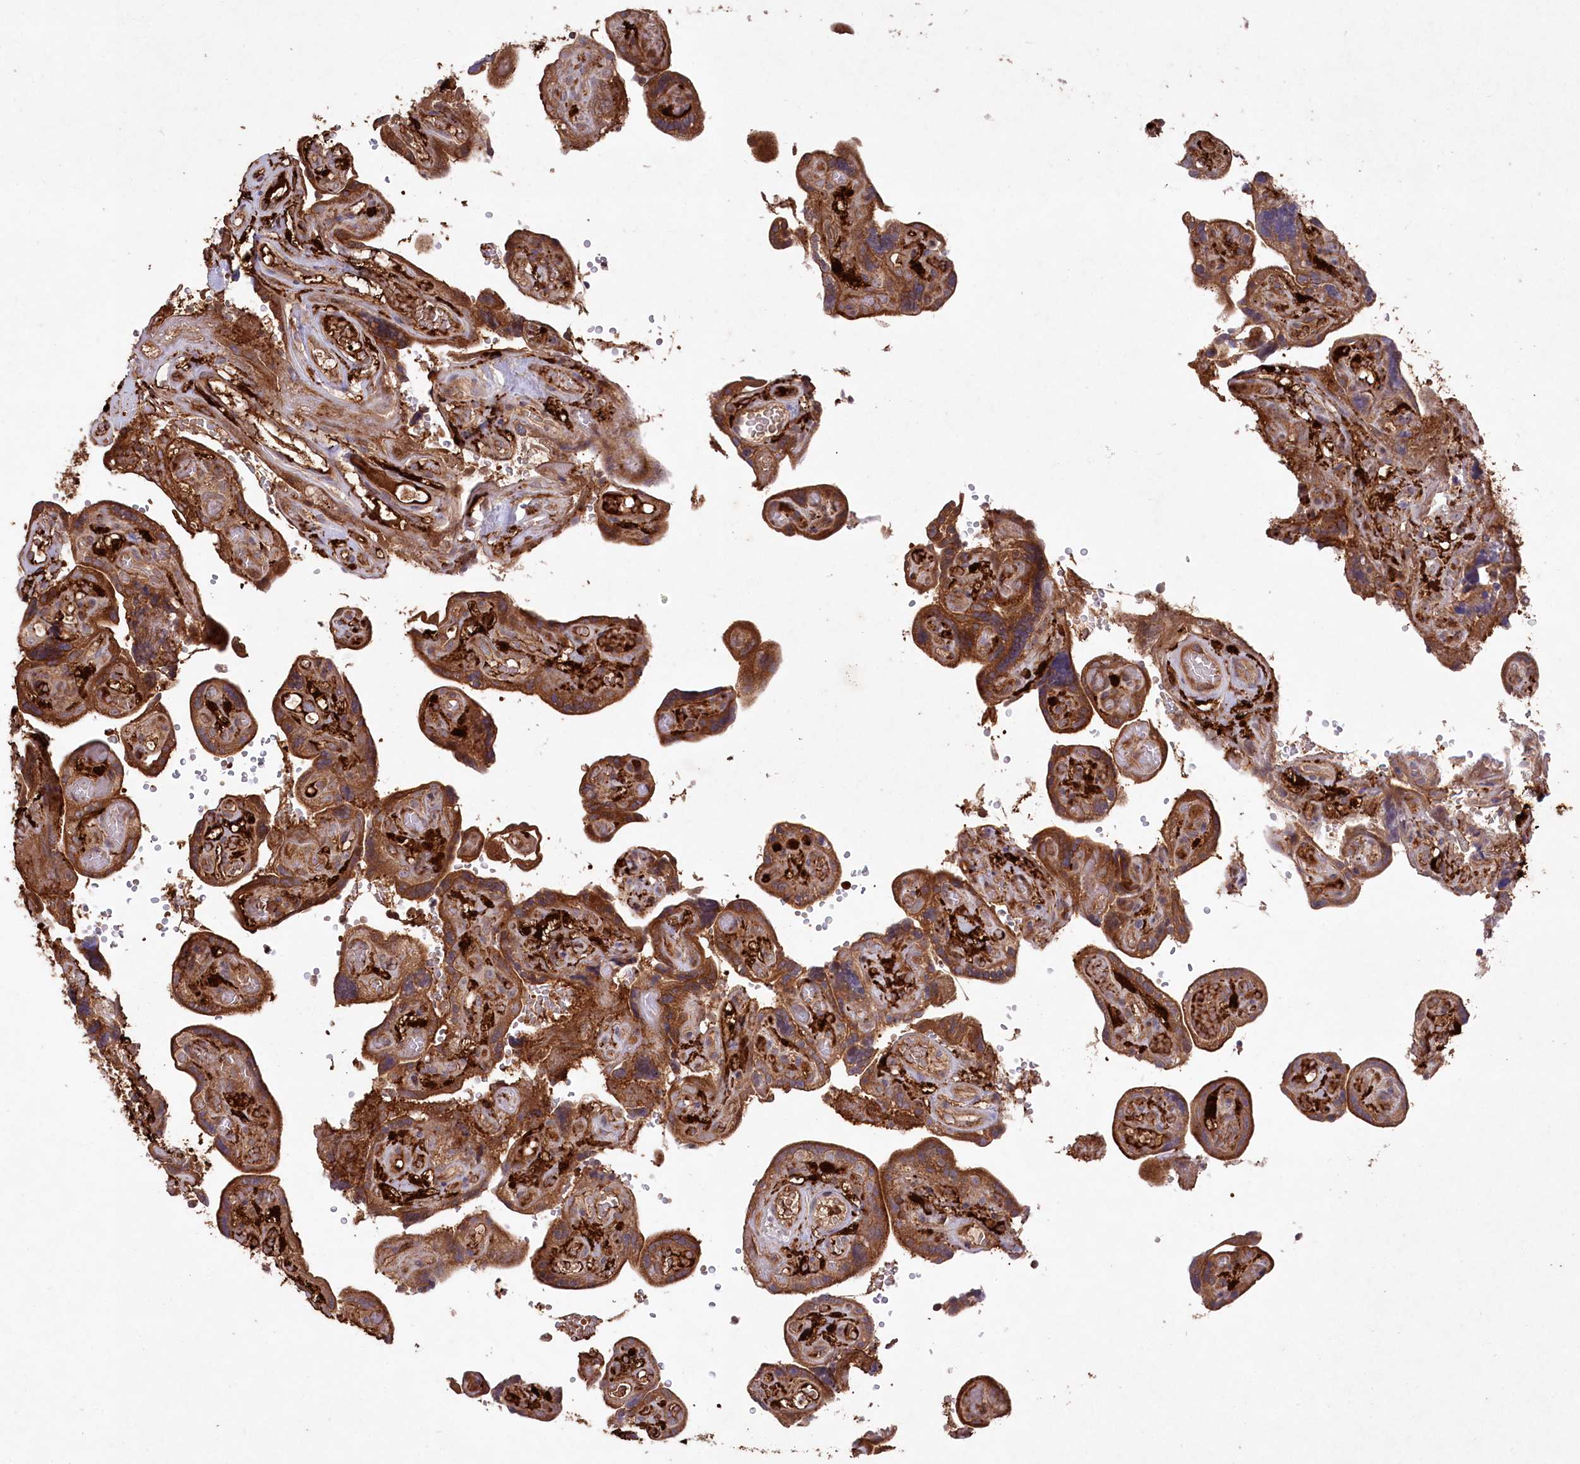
{"staining": {"intensity": "moderate", "quantity": ">75%", "location": "cytoplasmic/membranous"}, "tissue": "placenta", "cell_type": "Decidual cells", "image_type": "normal", "snomed": [{"axis": "morphology", "description": "Normal tissue, NOS"}, {"axis": "topography", "description": "Placenta"}], "caption": "This histopathology image displays immunohistochemistry (IHC) staining of unremarkable human placenta, with medium moderate cytoplasmic/membranous expression in approximately >75% of decidual cells.", "gene": "PPP1R21", "patient": {"sex": "female", "age": 30}}